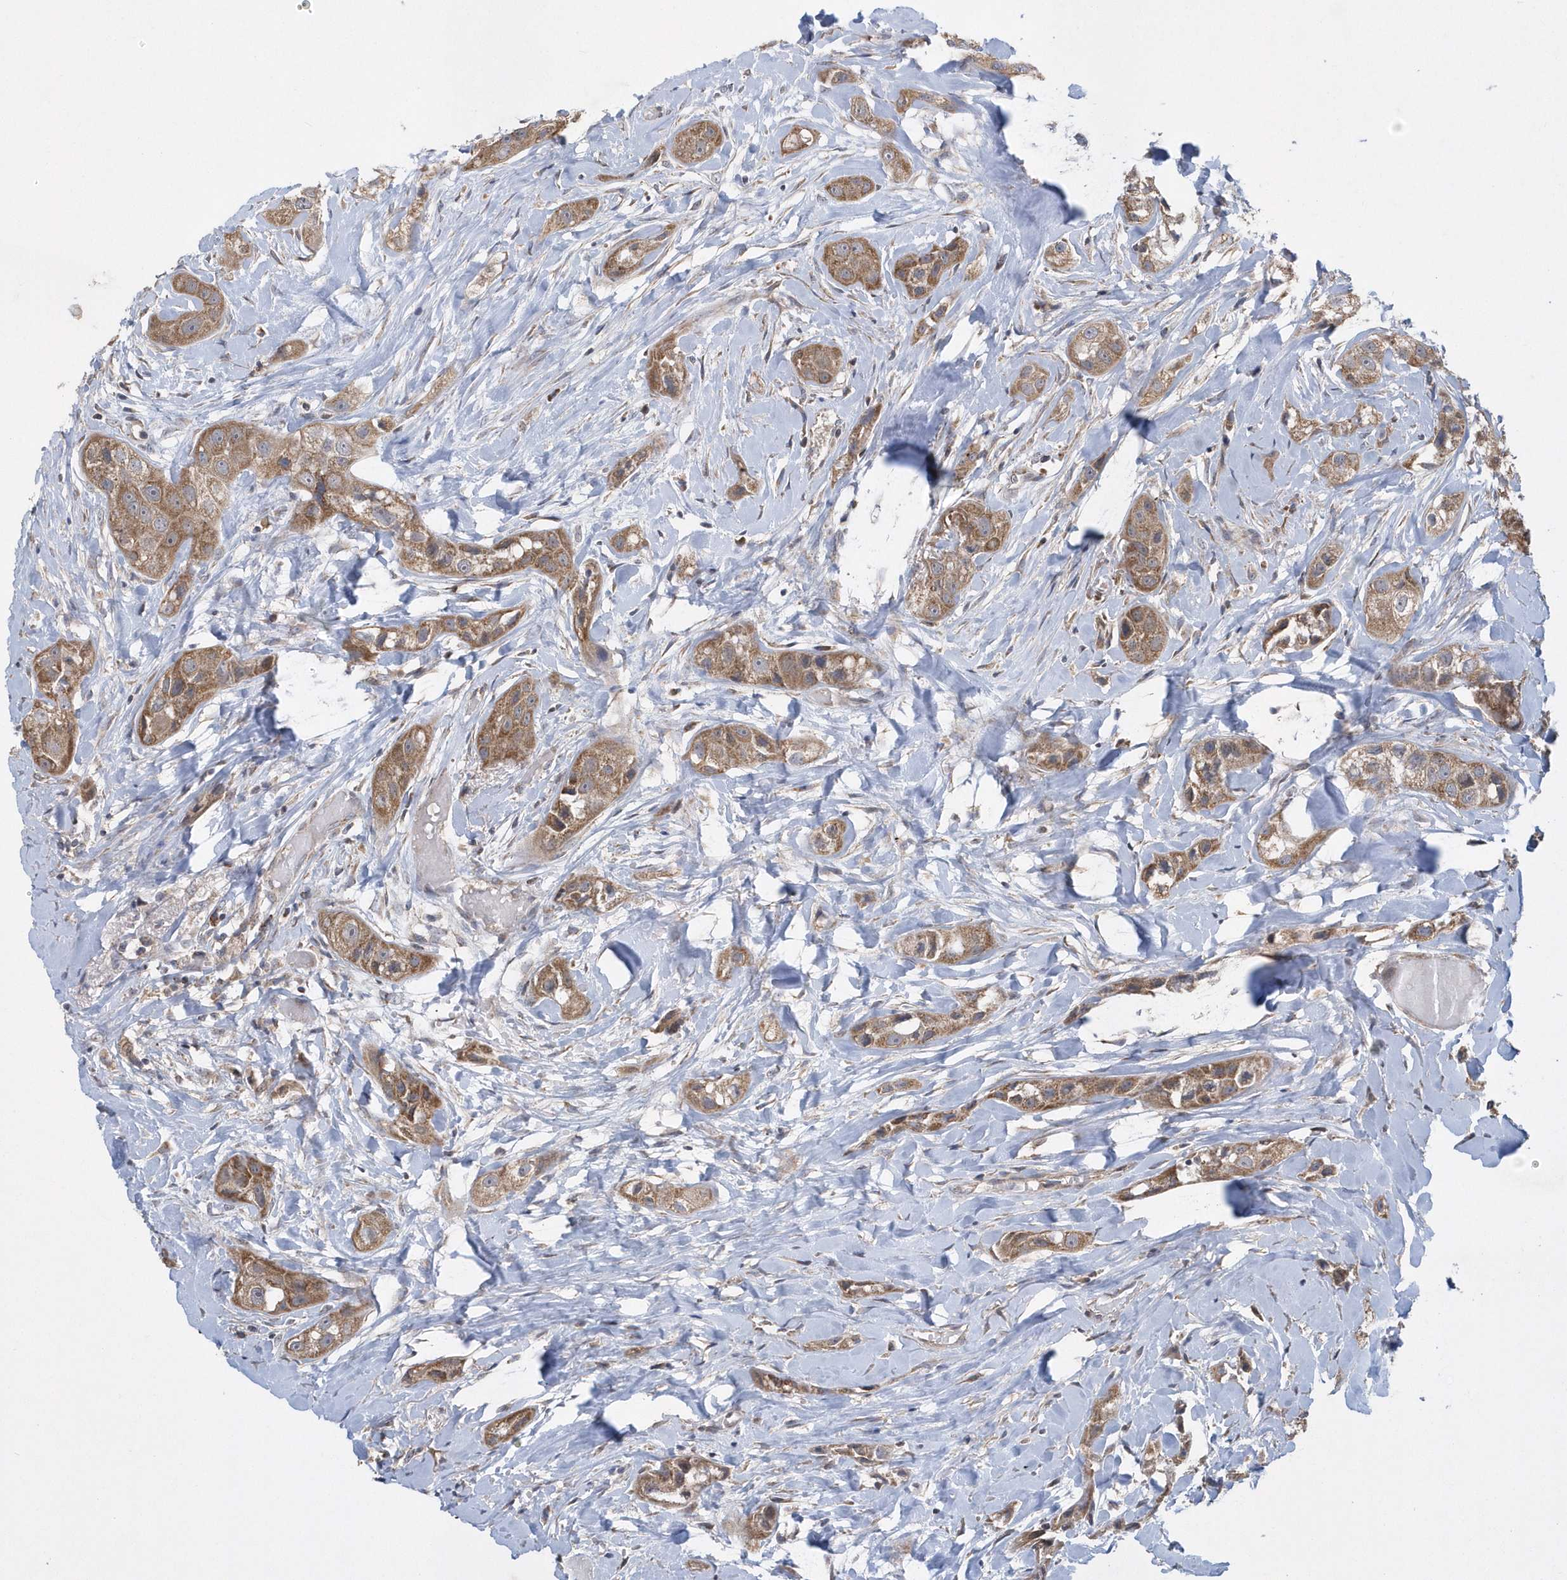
{"staining": {"intensity": "moderate", "quantity": ">75%", "location": "cytoplasmic/membranous"}, "tissue": "head and neck cancer", "cell_type": "Tumor cells", "image_type": "cancer", "snomed": [{"axis": "morphology", "description": "Normal tissue, NOS"}, {"axis": "morphology", "description": "Squamous cell carcinoma, NOS"}, {"axis": "topography", "description": "Skeletal muscle"}, {"axis": "topography", "description": "Head-Neck"}], "caption": "High-power microscopy captured an immunohistochemistry photomicrograph of head and neck cancer, revealing moderate cytoplasmic/membranous staining in about >75% of tumor cells.", "gene": "SLX9", "patient": {"sex": "male", "age": 51}}